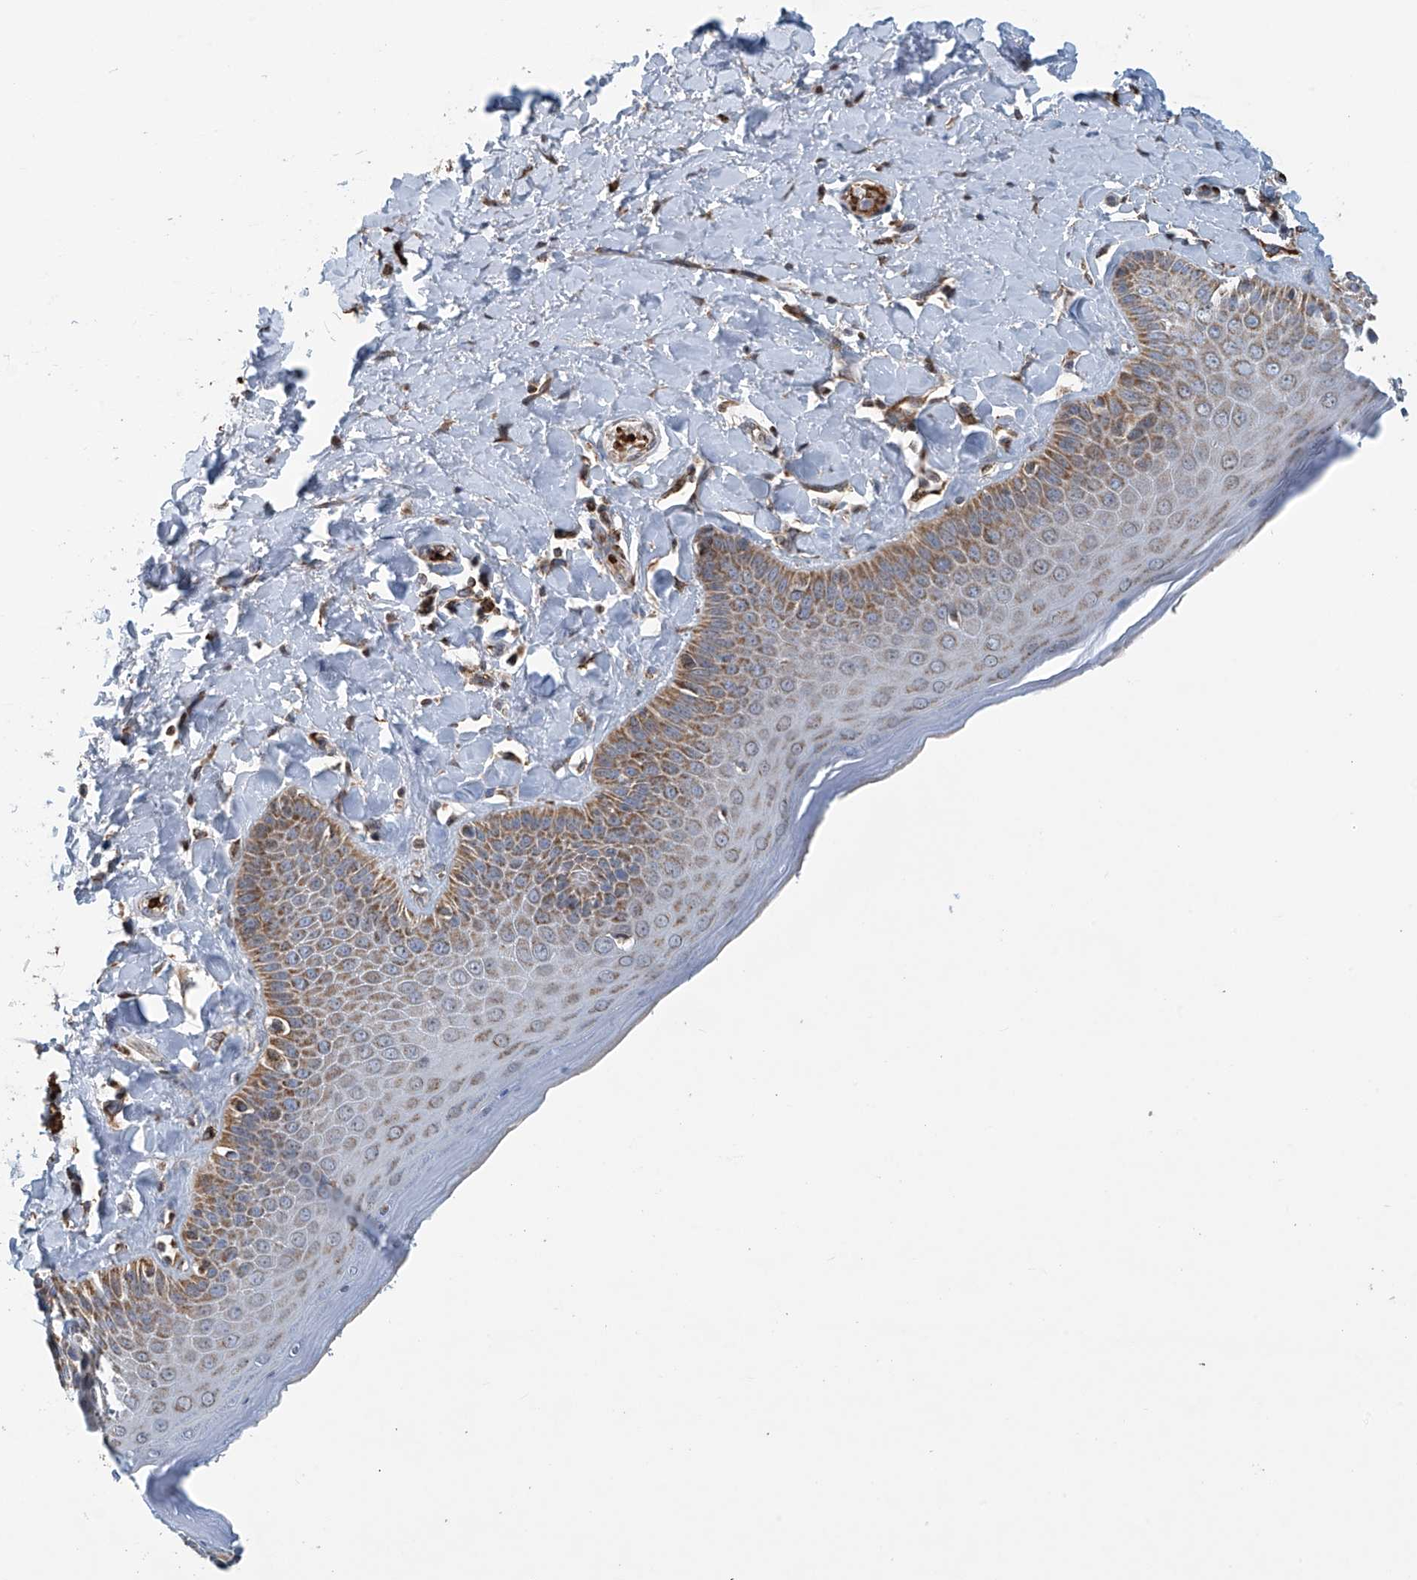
{"staining": {"intensity": "moderate", "quantity": ">75%", "location": "cytoplasmic/membranous"}, "tissue": "skin", "cell_type": "Epidermal cells", "image_type": "normal", "snomed": [{"axis": "morphology", "description": "Normal tissue, NOS"}, {"axis": "topography", "description": "Anal"}], "caption": "Protein expression analysis of unremarkable human skin reveals moderate cytoplasmic/membranous expression in about >75% of epidermal cells. The staining is performed using DAB (3,3'-diaminobenzidine) brown chromogen to label protein expression. The nuclei are counter-stained blue using hematoxylin.", "gene": "COMMD1", "patient": {"sex": "male", "age": 69}}